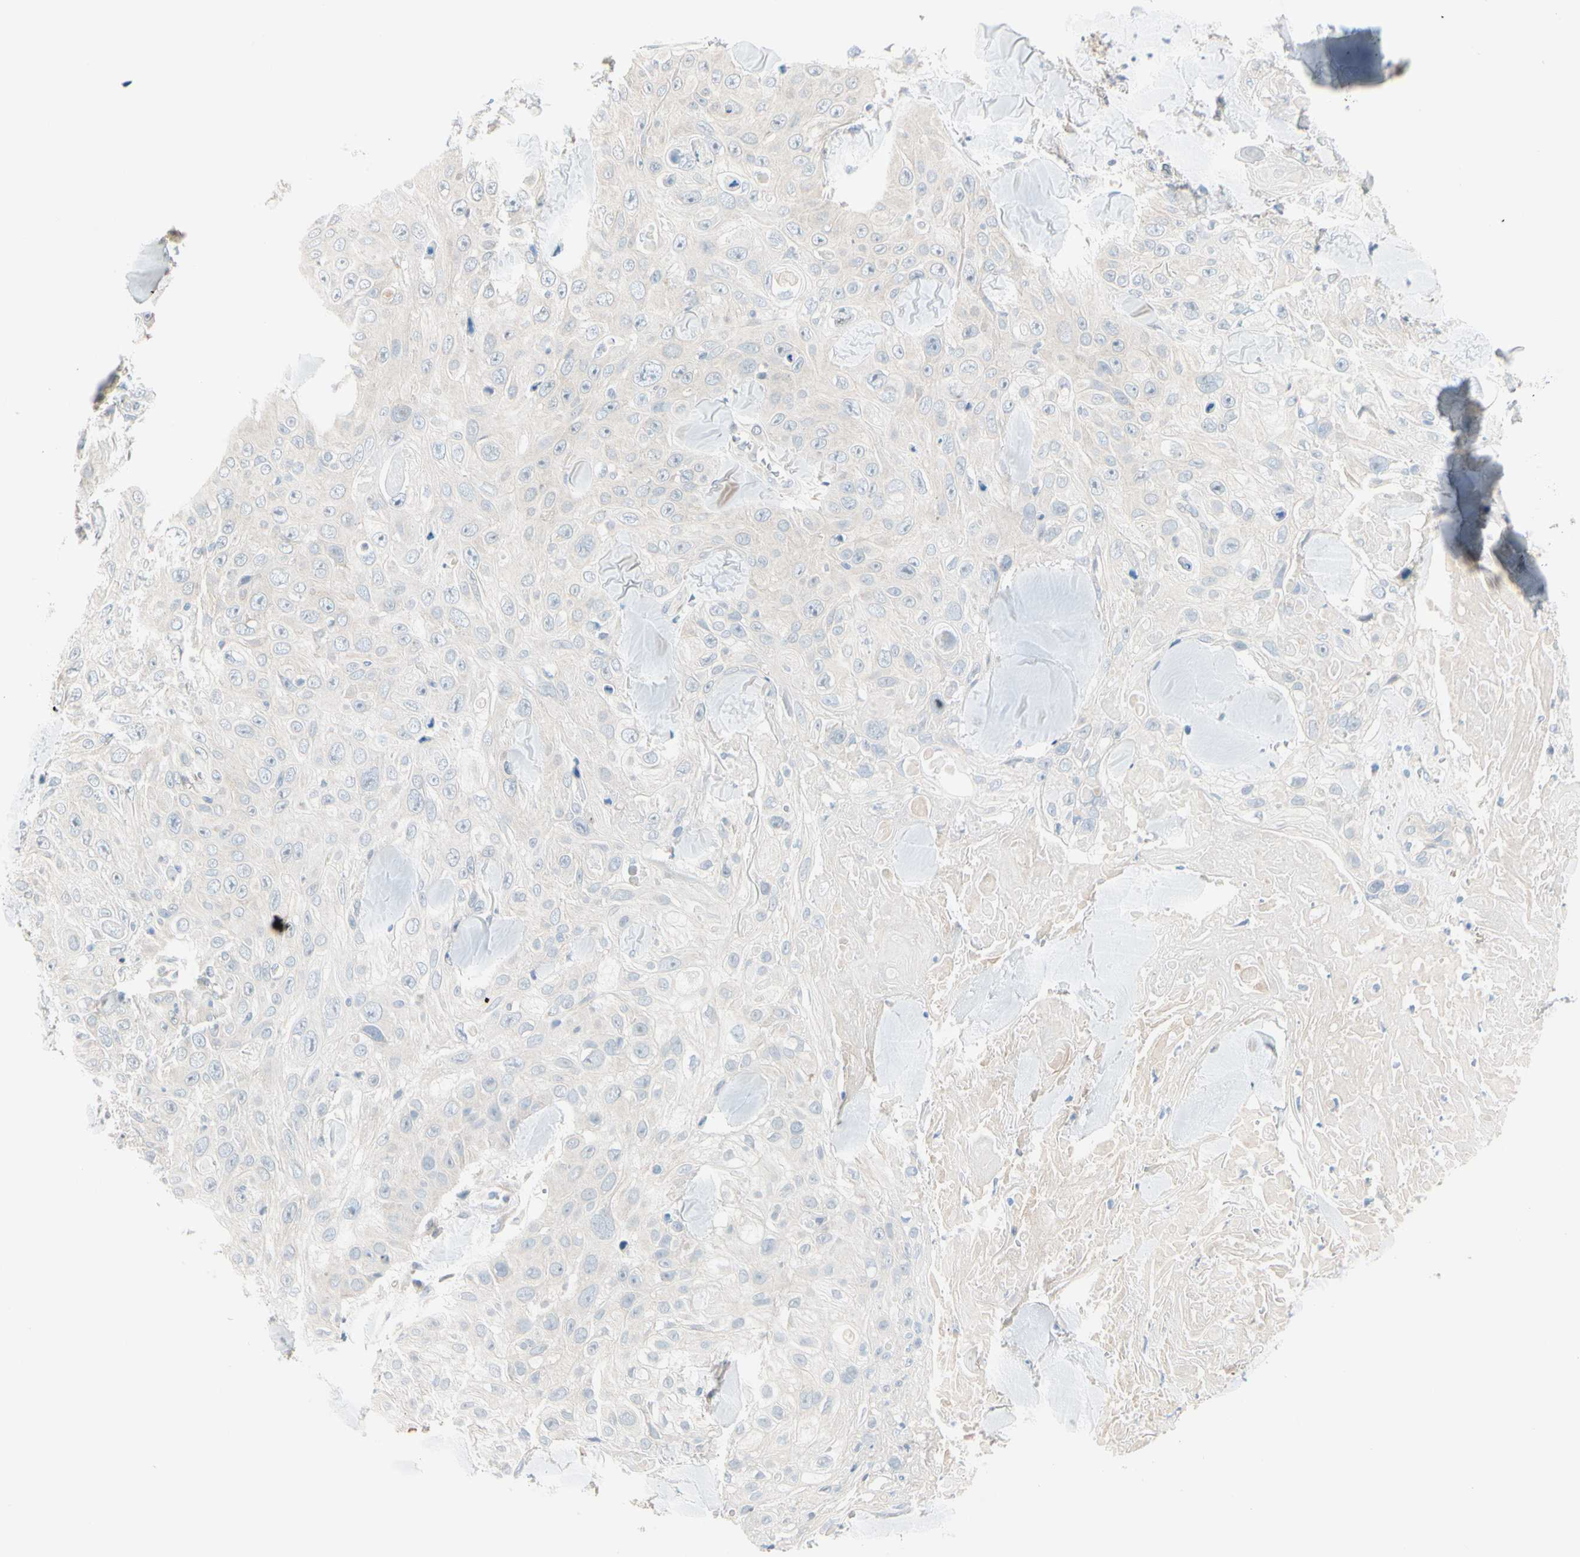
{"staining": {"intensity": "negative", "quantity": "none", "location": "none"}, "tissue": "skin cancer", "cell_type": "Tumor cells", "image_type": "cancer", "snomed": [{"axis": "morphology", "description": "Squamous cell carcinoma, NOS"}, {"axis": "topography", "description": "Skin"}], "caption": "Tumor cells are negative for protein expression in human skin squamous cell carcinoma. Nuclei are stained in blue.", "gene": "CFAP36", "patient": {"sex": "male", "age": 86}}